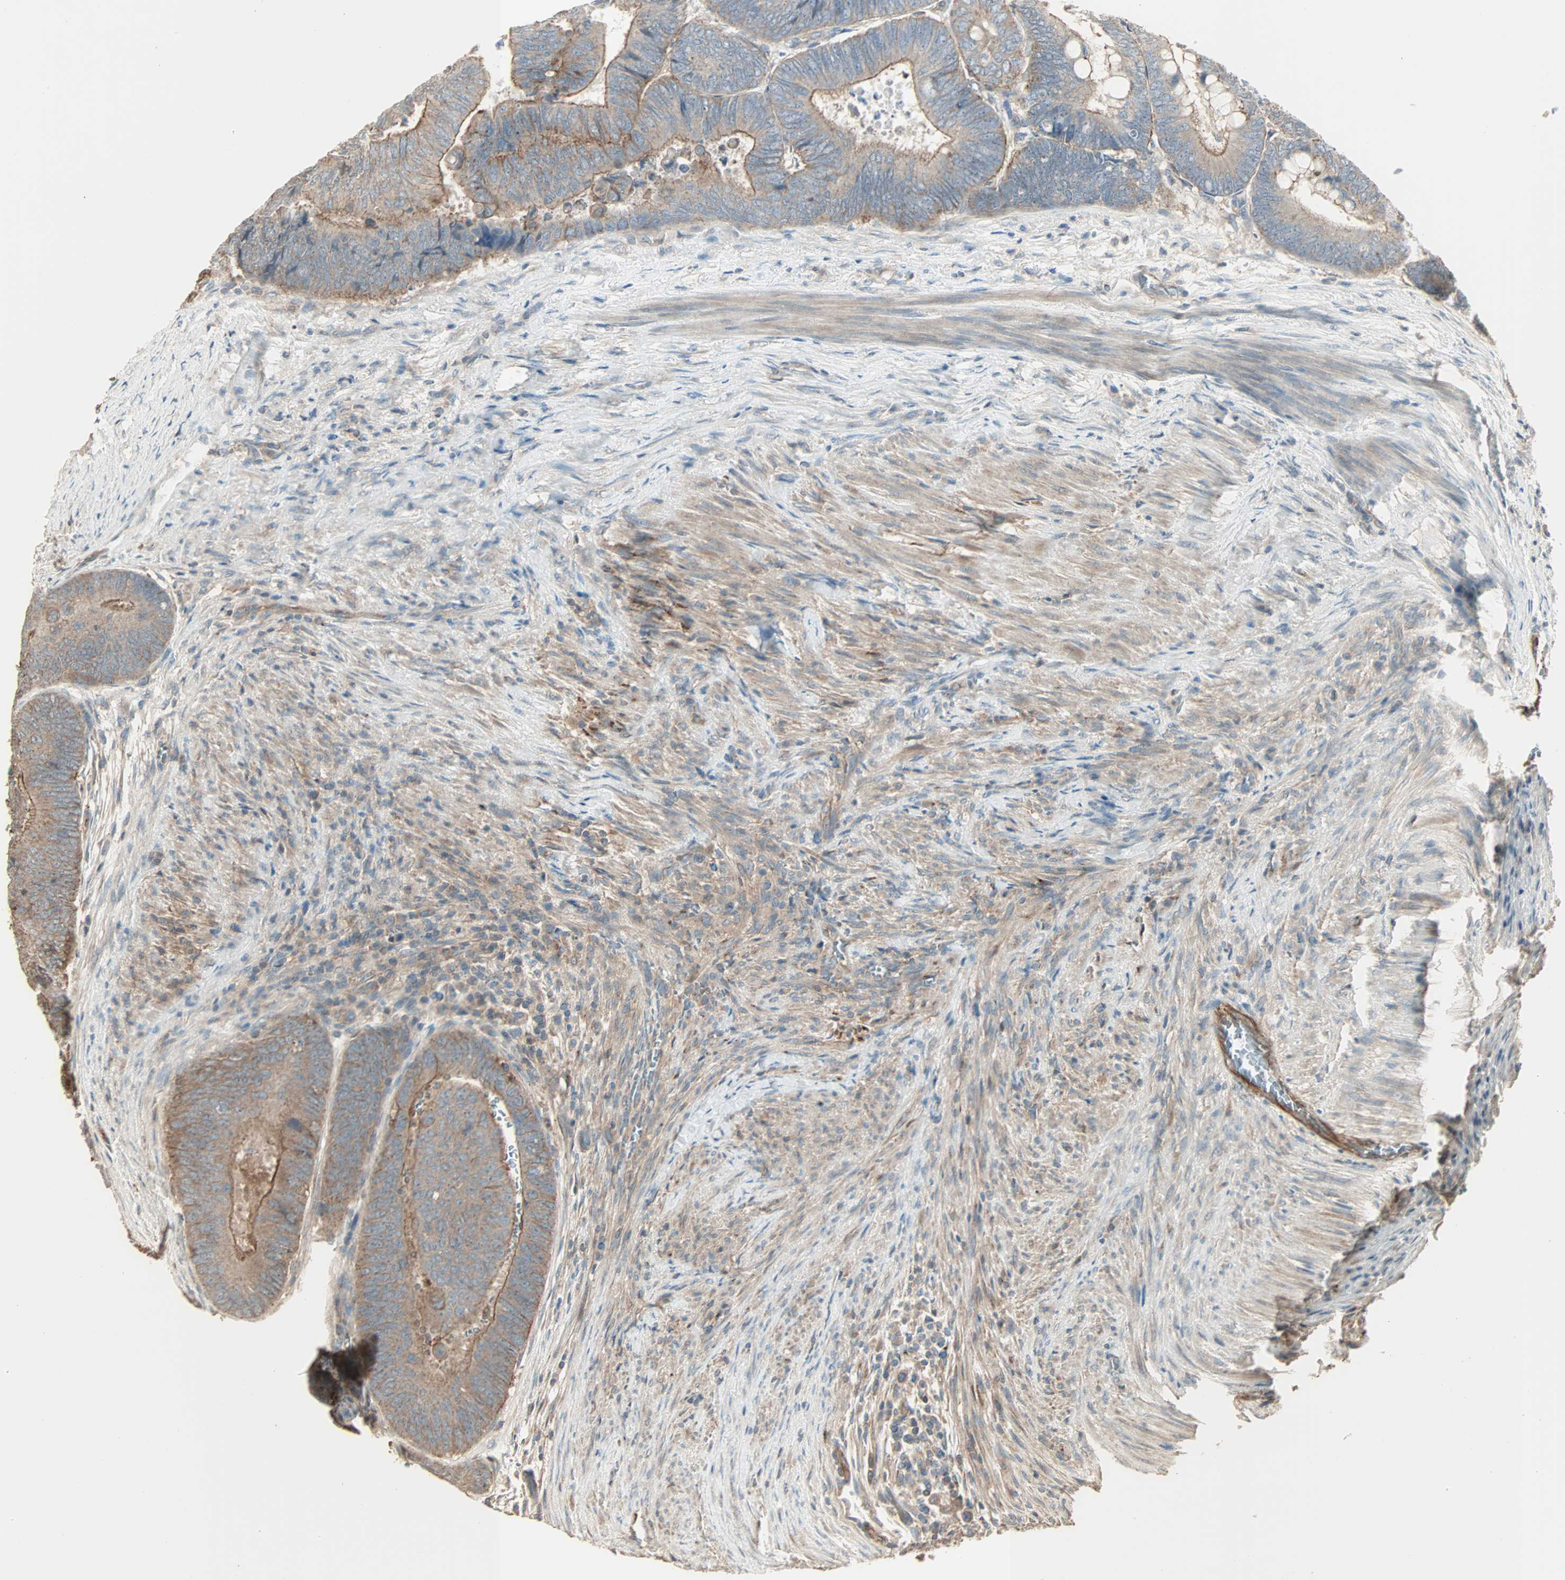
{"staining": {"intensity": "moderate", "quantity": ">75%", "location": "cytoplasmic/membranous"}, "tissue": "colorectal cancer", "cell_type": "Tumor cells", "image_type": "cancer", "snomed": [{"axis": "morphology", "description": "Normal tissue, NOS"}, {"axis": "morphology", "description": "Adenocarcinoma, NOS"}, {"axis": "topography", "description": "Rectum"}, {"axis": "topography", "description": "Peripheral nerve tissue"}], "caption": "Protein analysis of colorectal adenocarcinoma tissue exhibits moderate cytoplasmic/membranous positivity in approximately >75% of tumor cells.", "gene": "MAP3K21", "patient": {"sex": "male", "age": 92}}